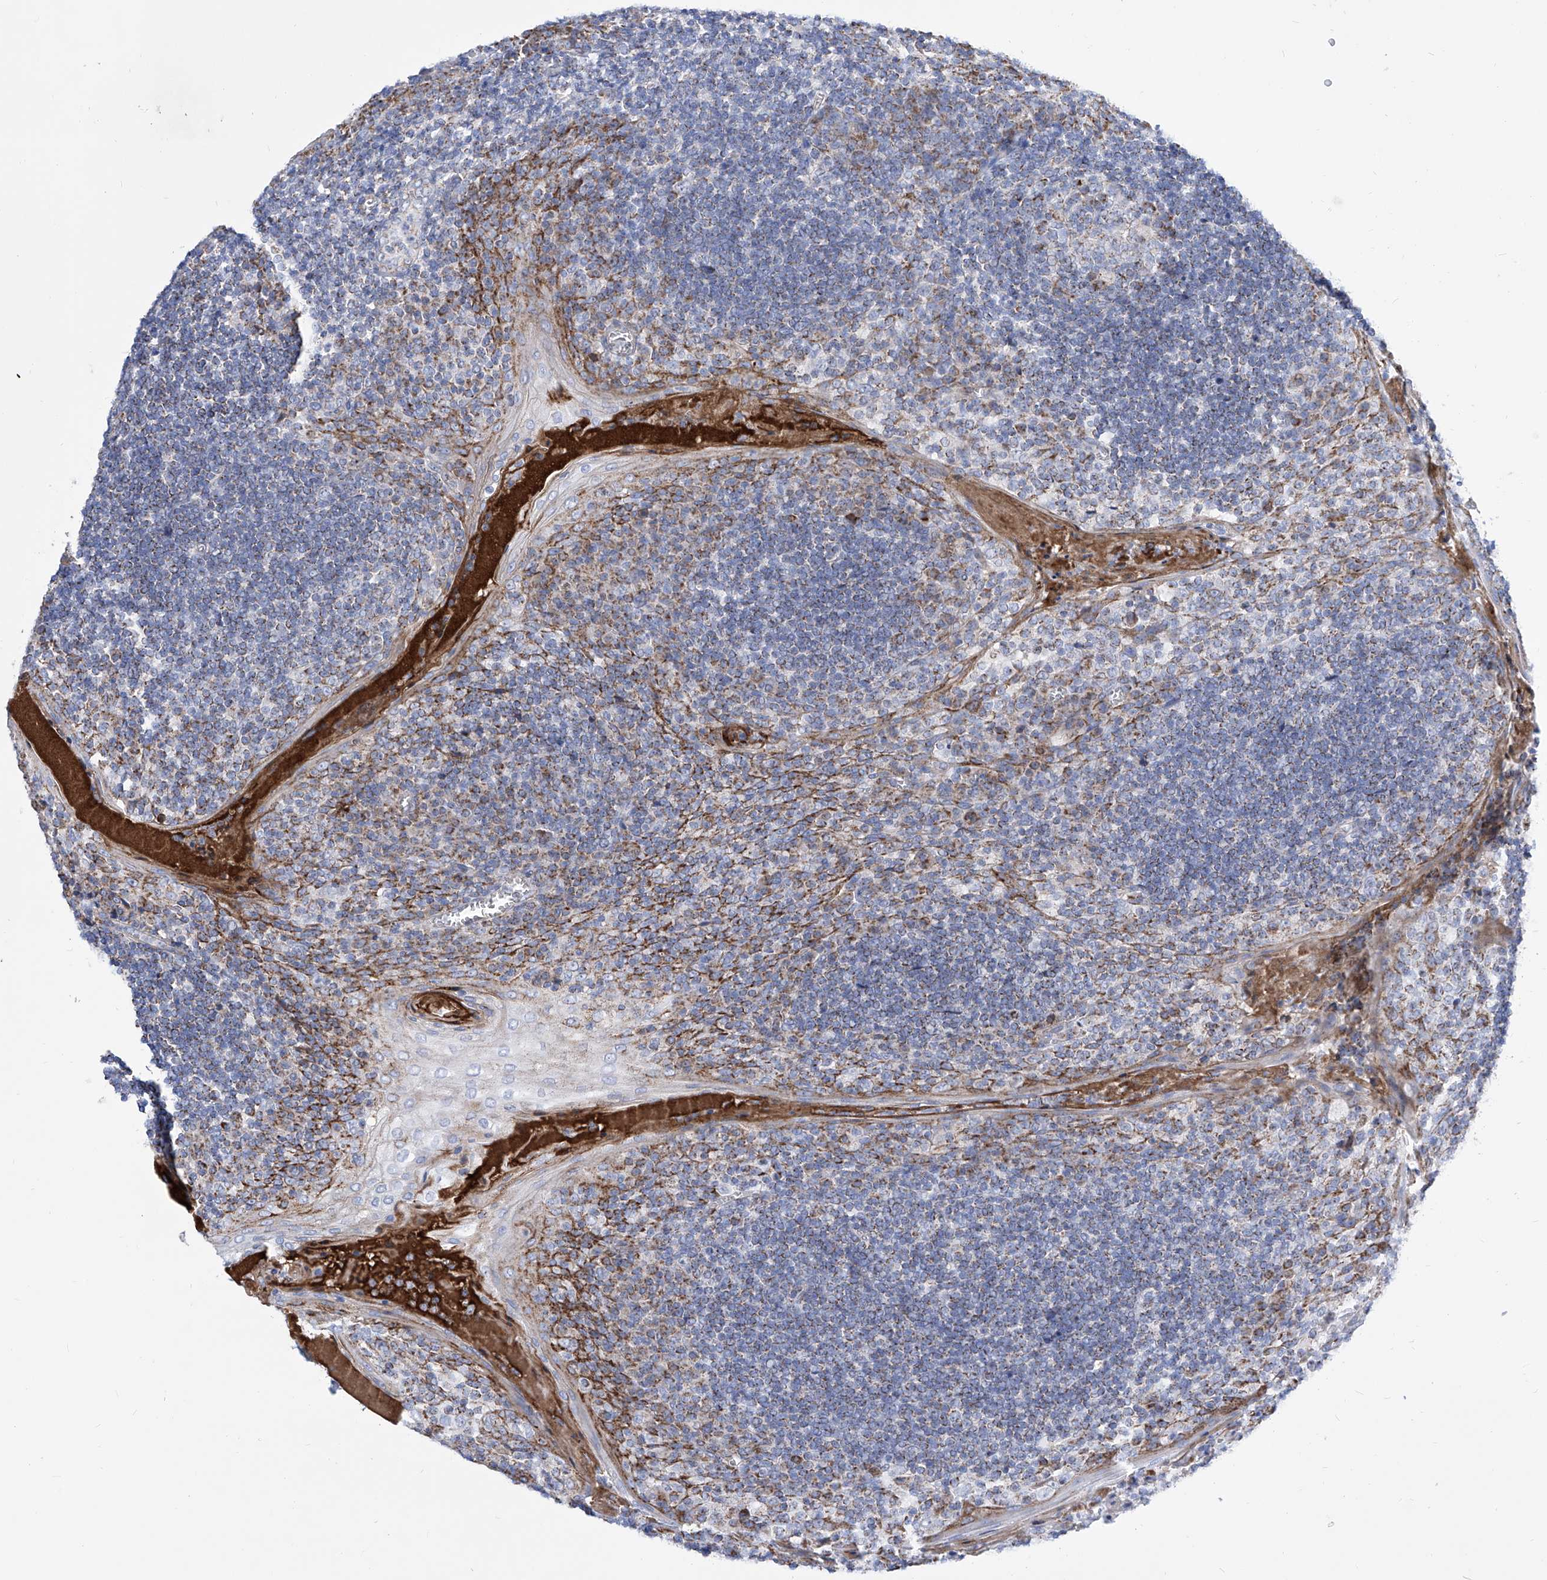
{"staining": {"intensity": "weak", "quantity": "<25%", "location": "cytoplasmic/membranous"}, "tissue": "tonsil", "cell_type": "Germinal center cells", "image_type": "normal", "snomed": [{"axis": "morphology", "description": "Normal tissue, NOS"}, {"axis": "topography", "description": "Tonsil"}], "caption": "This is an IHC photomicrograph of benign tonsil. There is no expression in germinal center cells.", "gene": "SRBD1", "patient": {"sex": "male", "age": 27}}